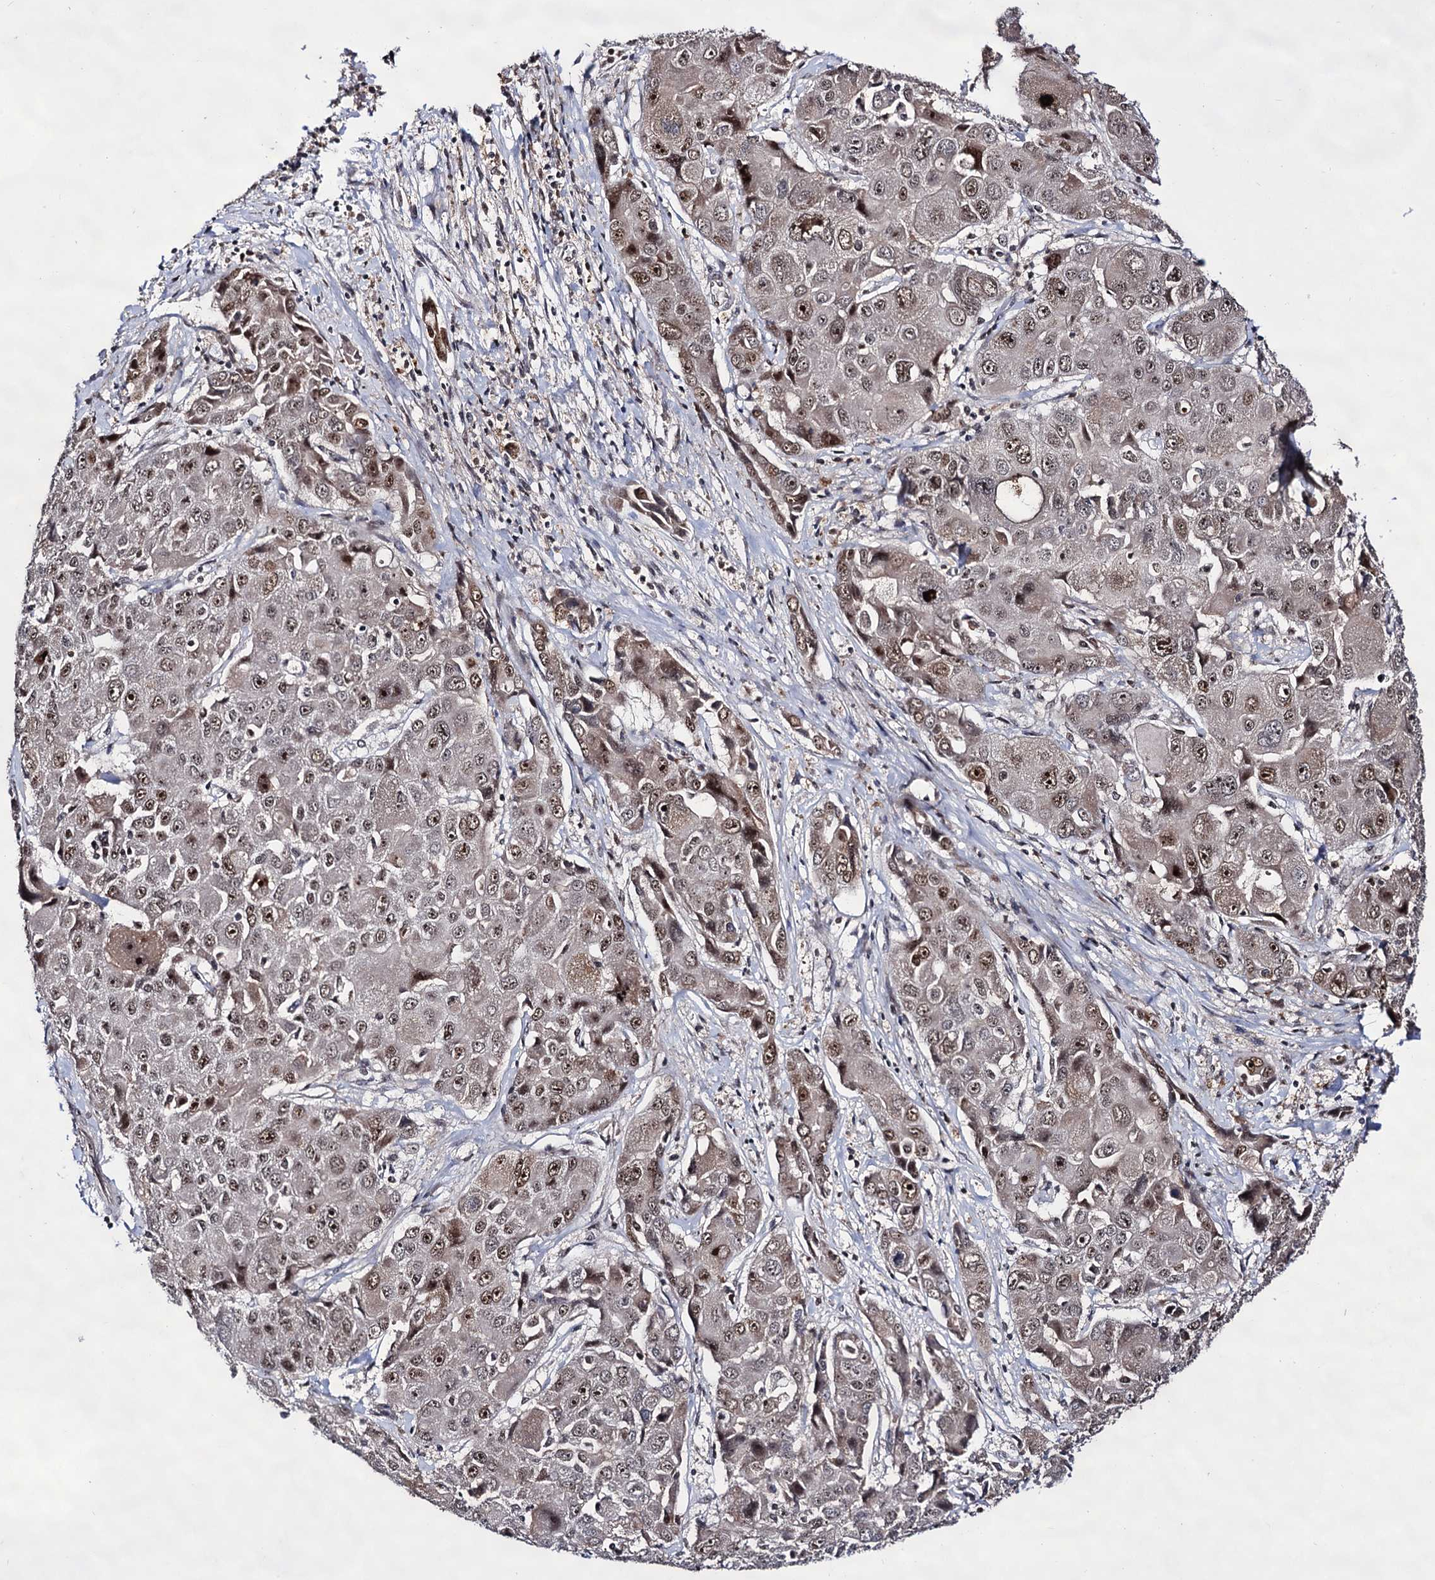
{"staining": {"intensity": "moderate", "quantity": ">75%", "location": "nuclear"}, "tissue": "liver cancer", "cell_type": "Tumor cells", "image_type": "cancer", "snomed": [{"axis": "morphology", "description": "Cholangiocarcinoma"}, {"axis": "topography", "description": "Liver"}], "caption": "A brown stain highlights moderate nuclear expression of a protein in cholangiocarcinoma (liver) tumor cells.", "gene": "EXOSC10", "patient": {"sex": "male", "age": 67}}